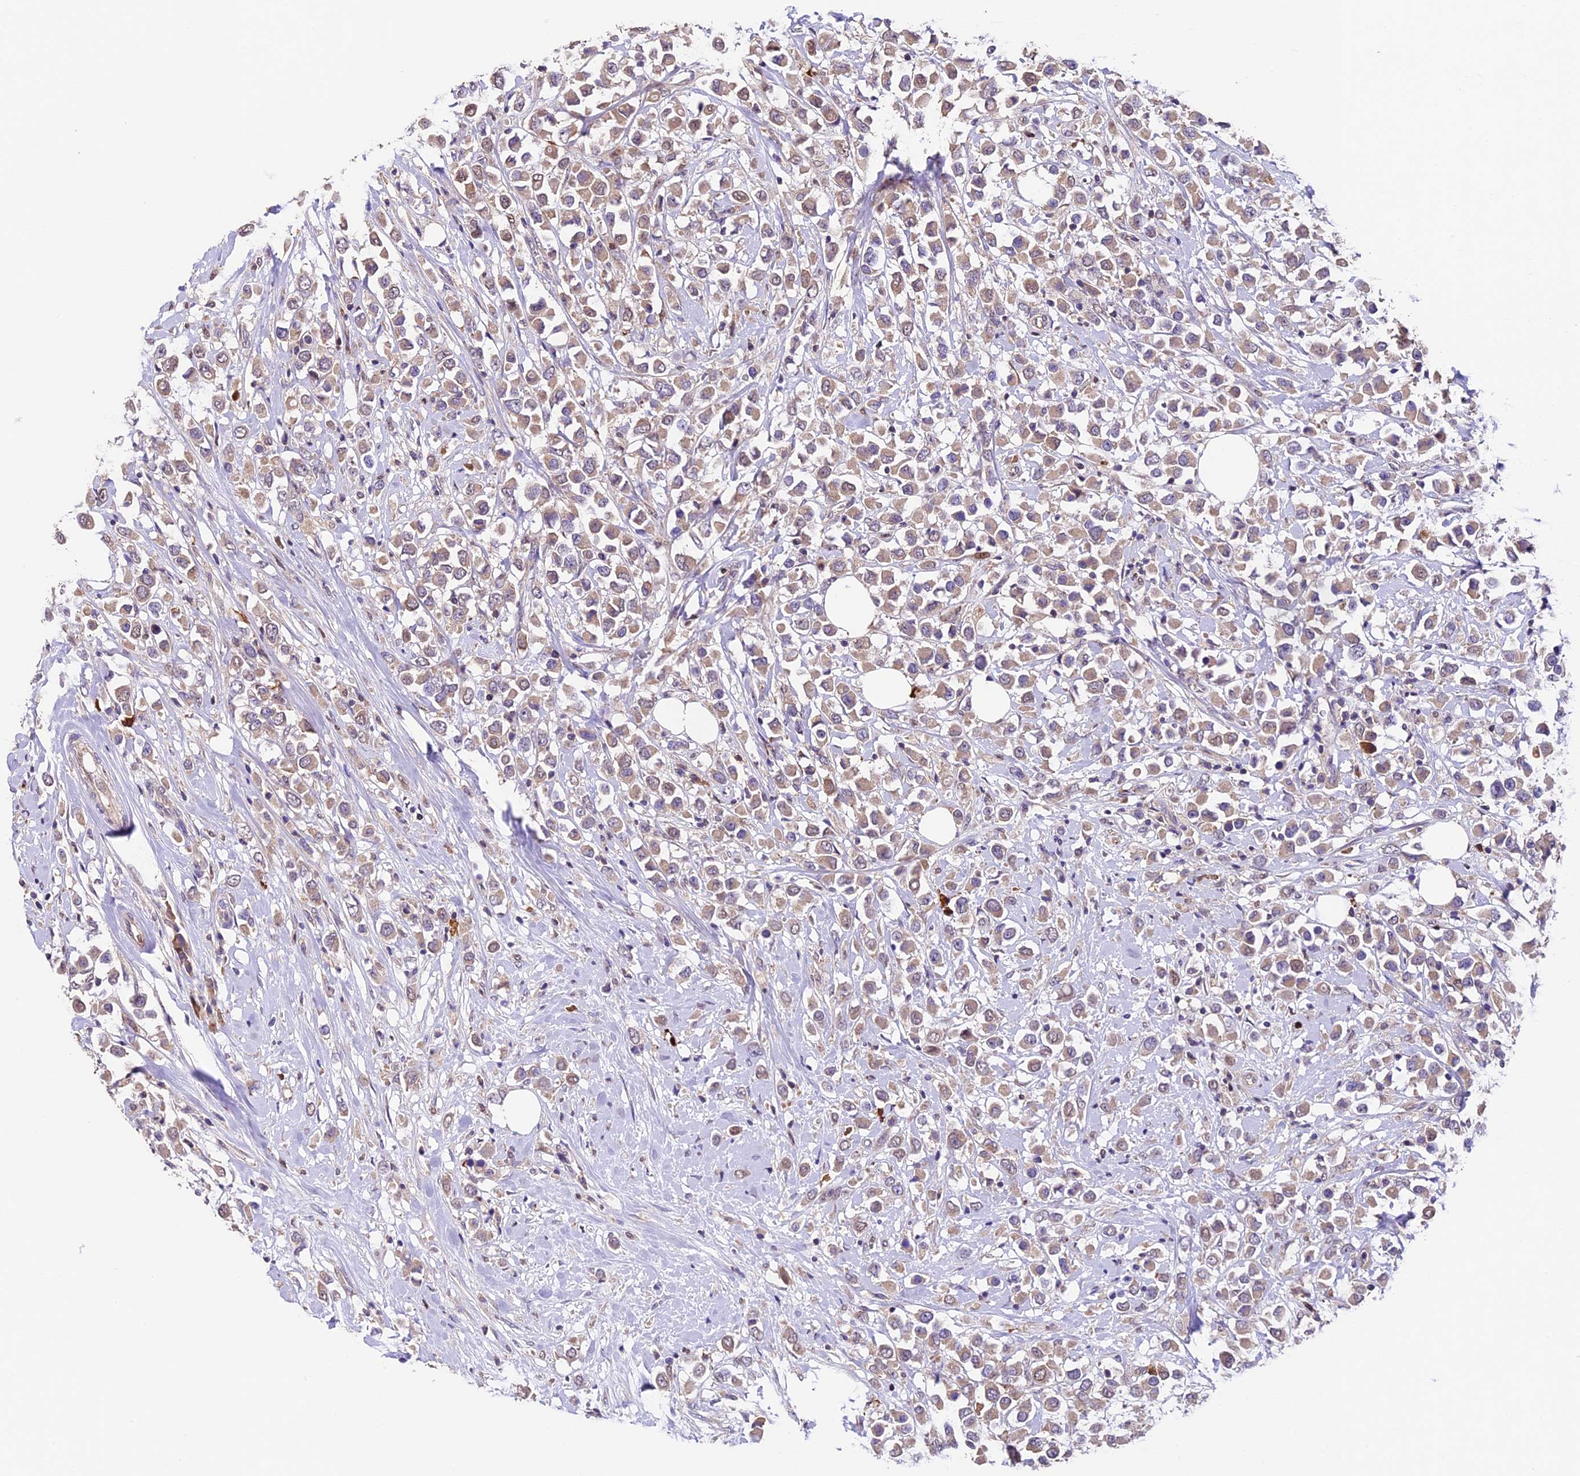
{"staining": {"intensity": "weak", "quantity": ">75%", "location": "cytoplasmic/membranous"}, "tissue": "breast cancer", "cell_type": "Tumor cells", "image_type": "cancer", "snomed": [{"axis": "morphology", "description": "Duct carcinoma"}, {"axis": "topography", "description": "Breast"}], "caption": "A photomicrograph of infiltrating ductal carcinoma (breast) stained for a protein displays weak cytoplasmic/membranous brown staining in tumor cells.", "gene": "SBNO2", "patient": {"sex": "female", "age": 61}}